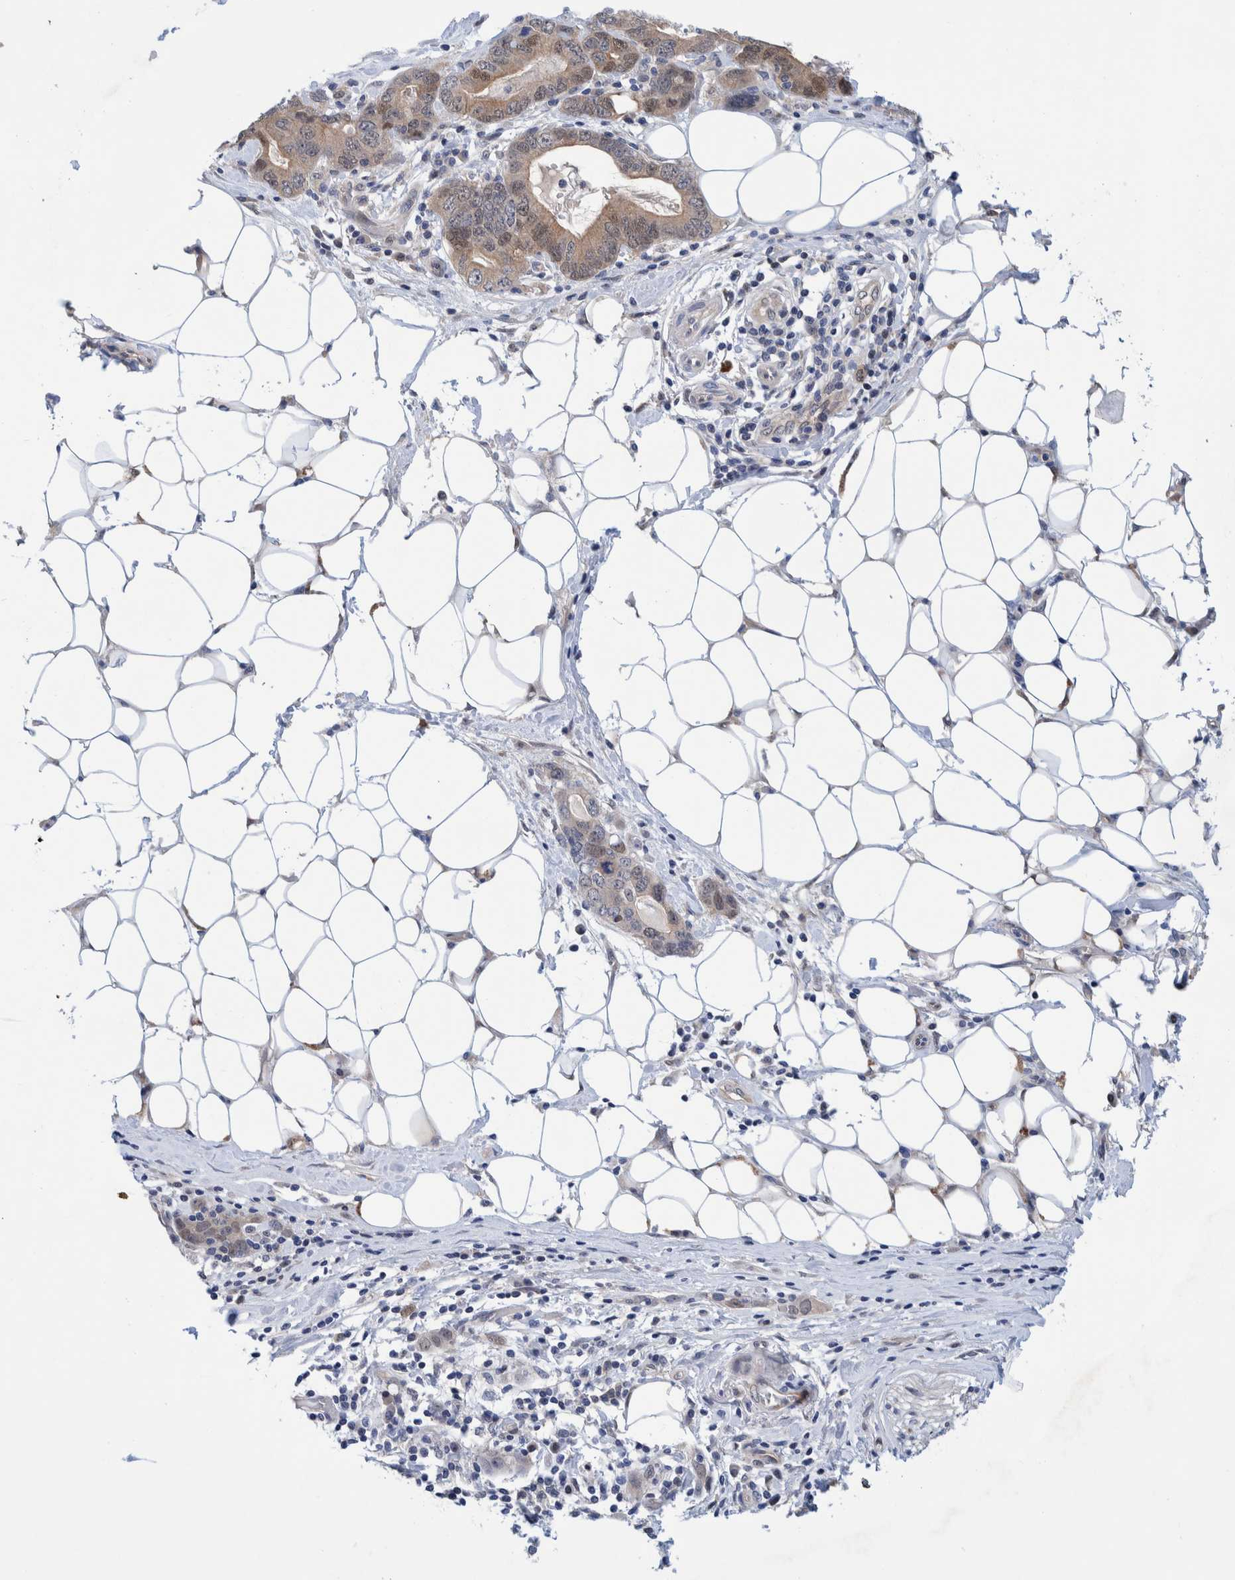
{"staining": {"intensity": "moderate", "quantity": ">75%", "location": "cytoplasmic/membranous,nuclear"}, "tissue": "stomach cancer", "cell_type": "Tumor cells", "image_type": "cancer", "snomed": [{"axis": "morphology", "description": "Adenocarcinoma, NOS"}, {"axis": "topography", "description": "Stomach, lower"}], "caption": "High-power microscopy captured an immunohistochemistry (IHC) histopathology image of stomach cancer, revealing moderate cytoplasmic/membranous and nuclear staining in approximately >75% of tumor cells. (DAB (3,3'-diaminobenzidine) = brown stain, brightfield microscopy at high magnification).", "gene": "PFAS", "patient": {"sex": "female", "age": 93}}